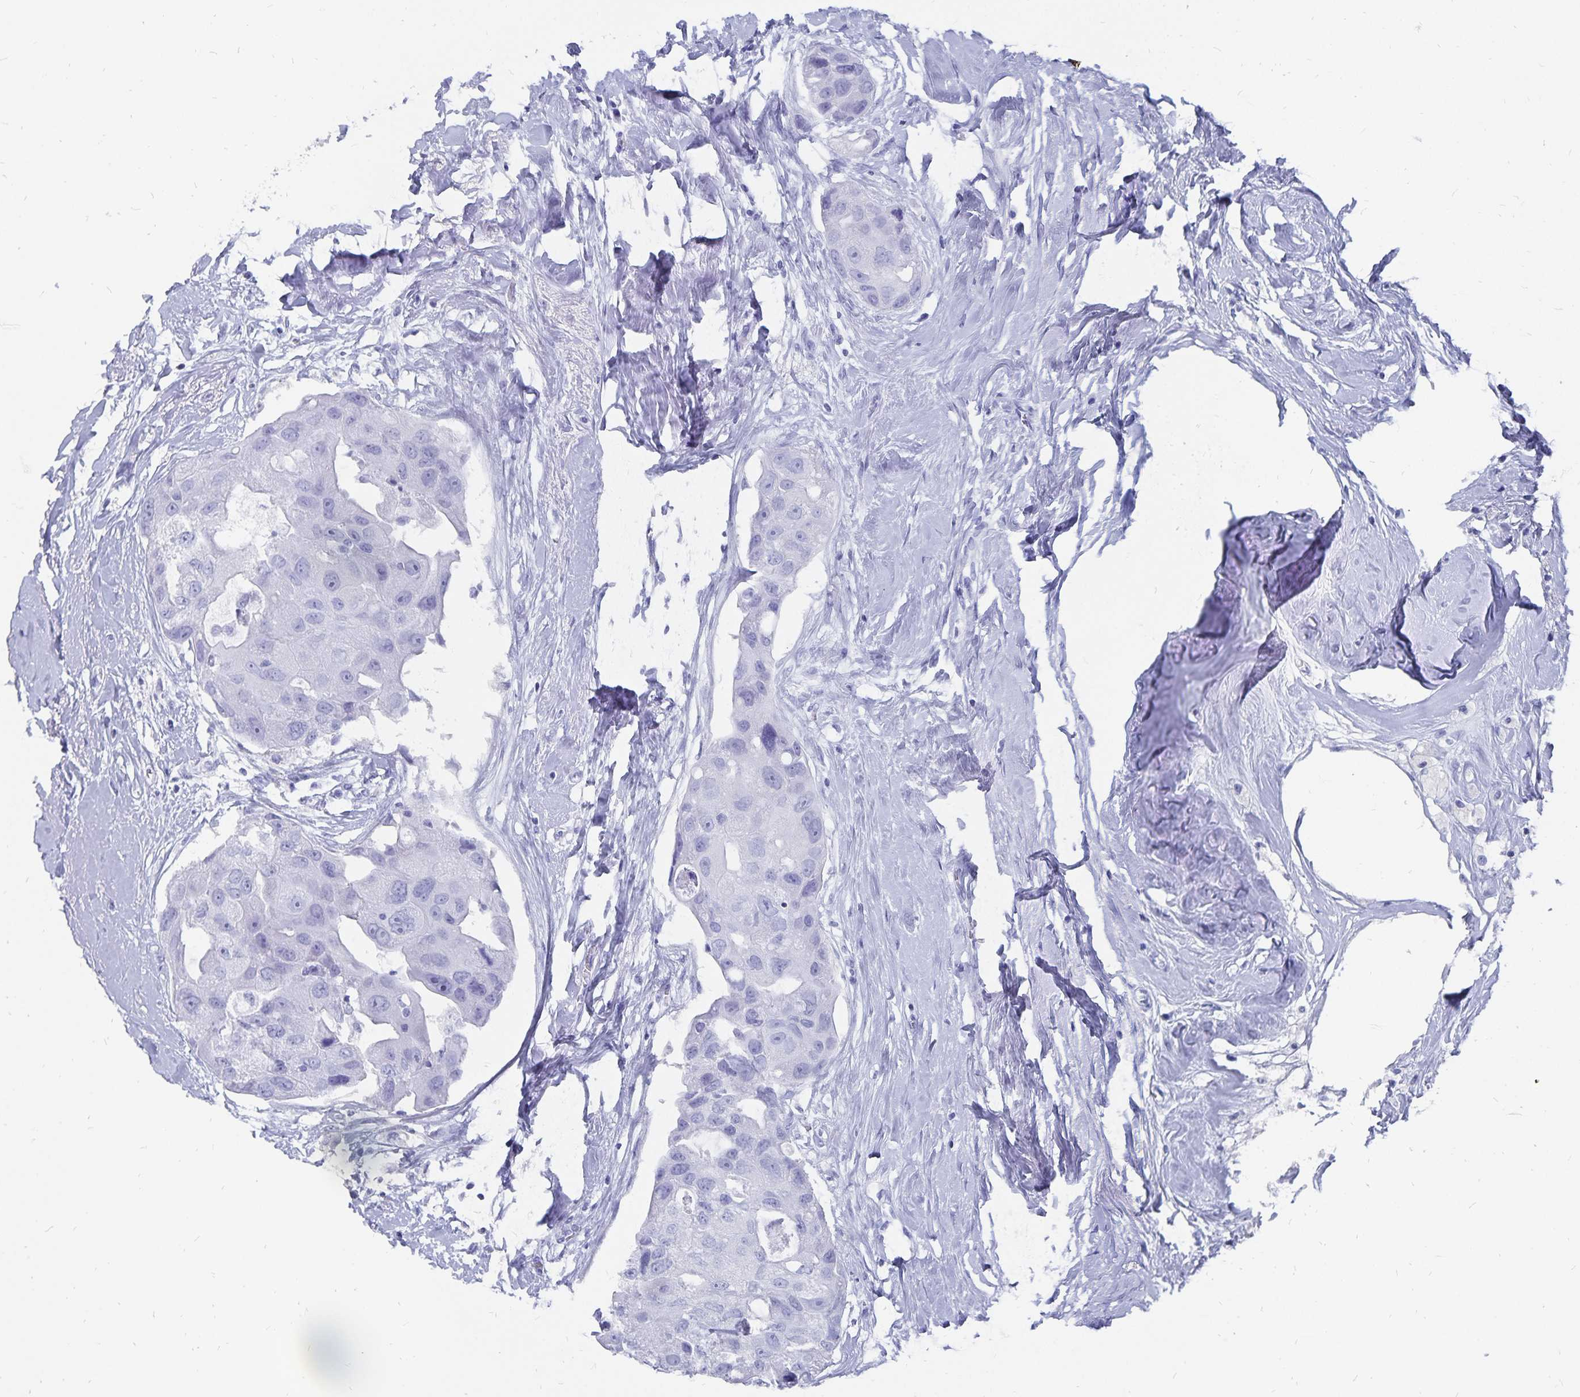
{"staining": {"intensity": "negative", "quantity": "none", "location": "none"}, "tissue": "breast cancer", "cell_type": "Tumor cells", "image_type": "cancer", "snomed": [{"axis": "morphology", "description": "Duct carcinoma"}, {"axis": "topography", "description": "Breast"}], "caption": "Histopathology image shows no significant protein positivity in tumor cells of infiltrating ductal carcinoma (breast).", "gene": "ADH1A", "patient": {"sex": "female", "age": 43}}